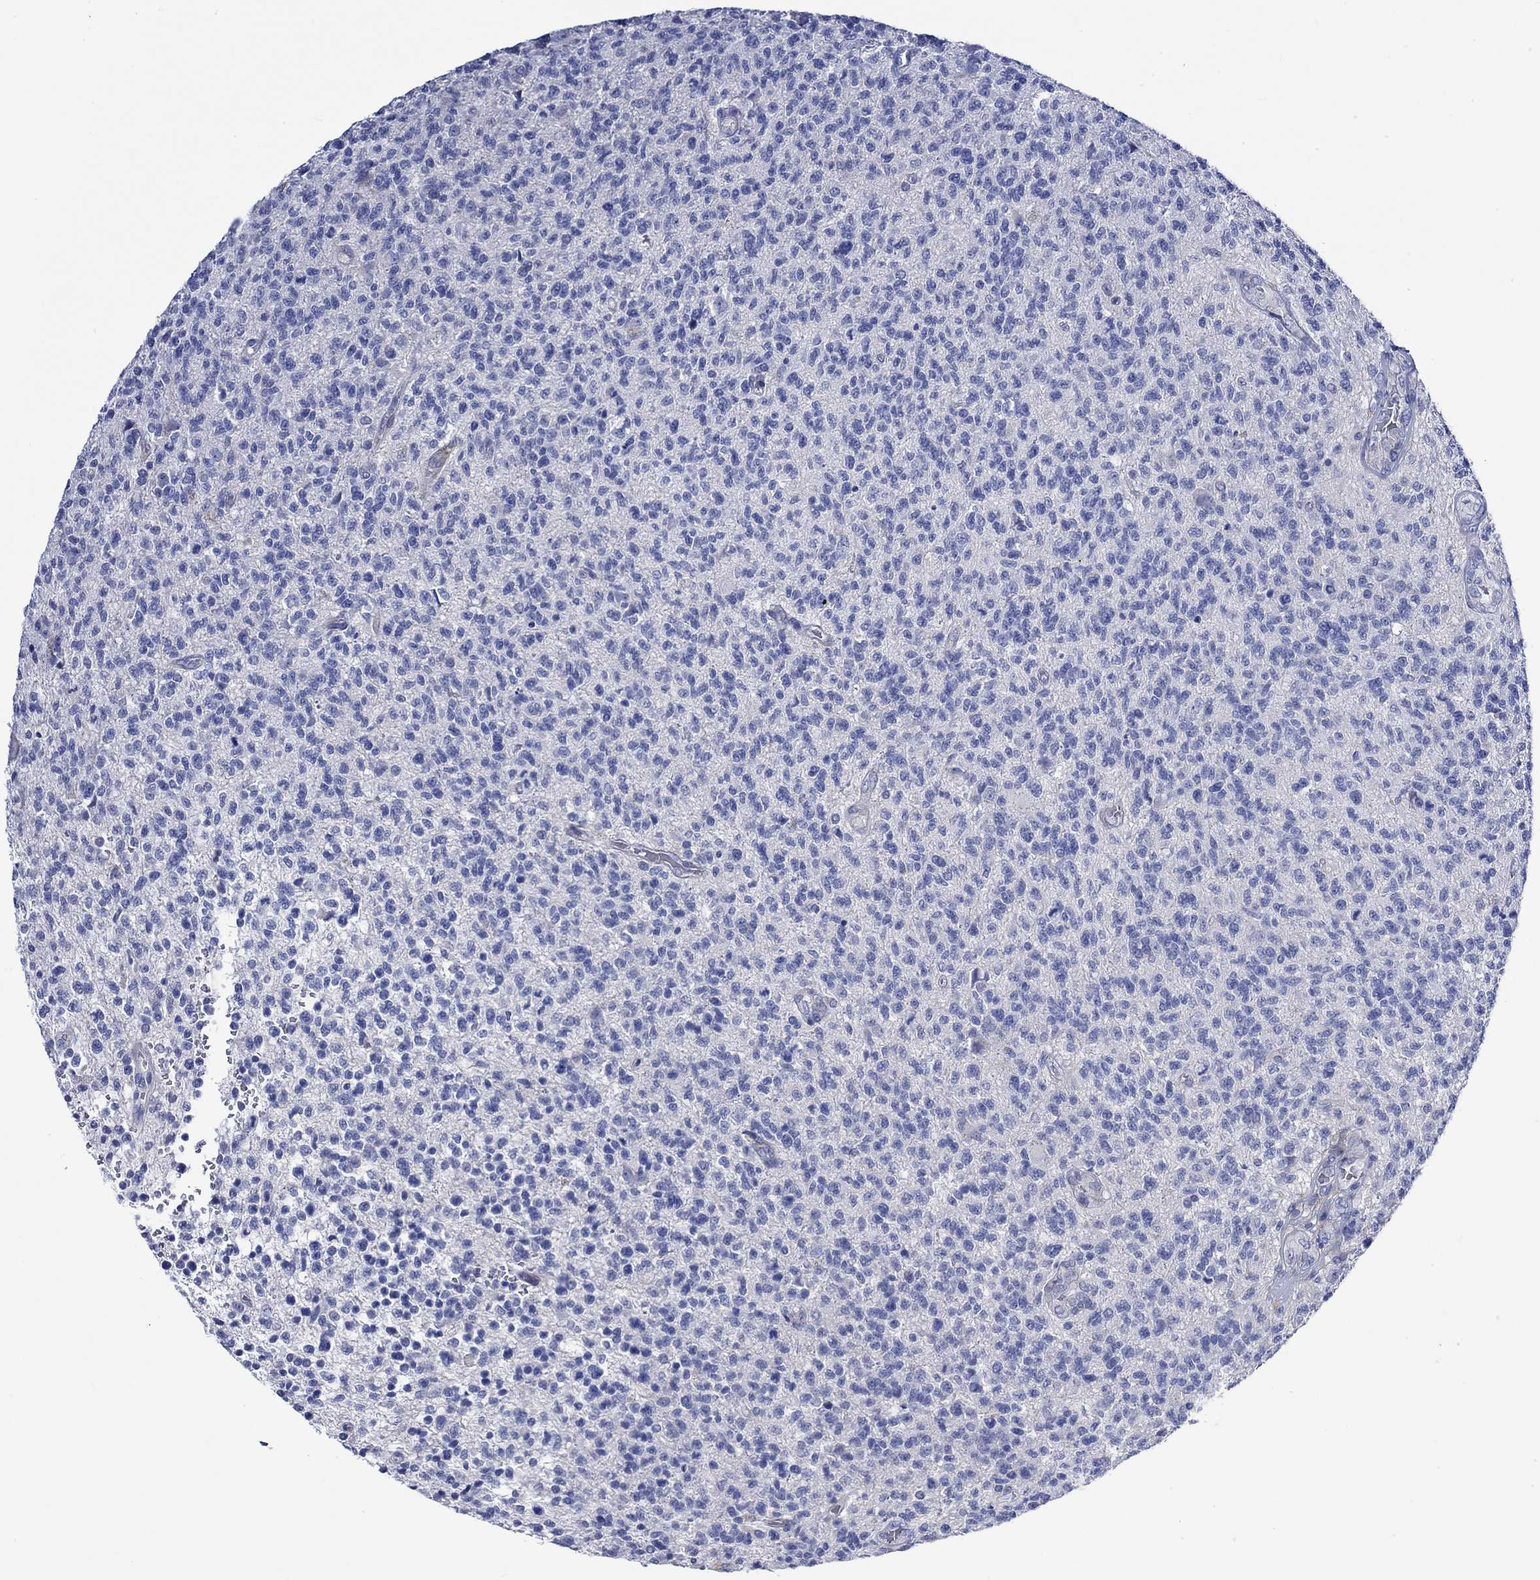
{"staining": {"intensity": "negative", "quantity": "none", "location": "none"}, "tissue": "glioma", "cell_type": "Tumor cells", "image_type": "cancer", "snomed": [{"axis": "morphology", "description": "Glioma, malignant, High grade"}, {"axis": "topography", "description": "Brain"}], "caption": "A histopathology image of glioma stained for a protein demonstrates no brown staining in tumor cells.", "gene": "NRIP3", "patient": {"sex": "male", "age": 56}}